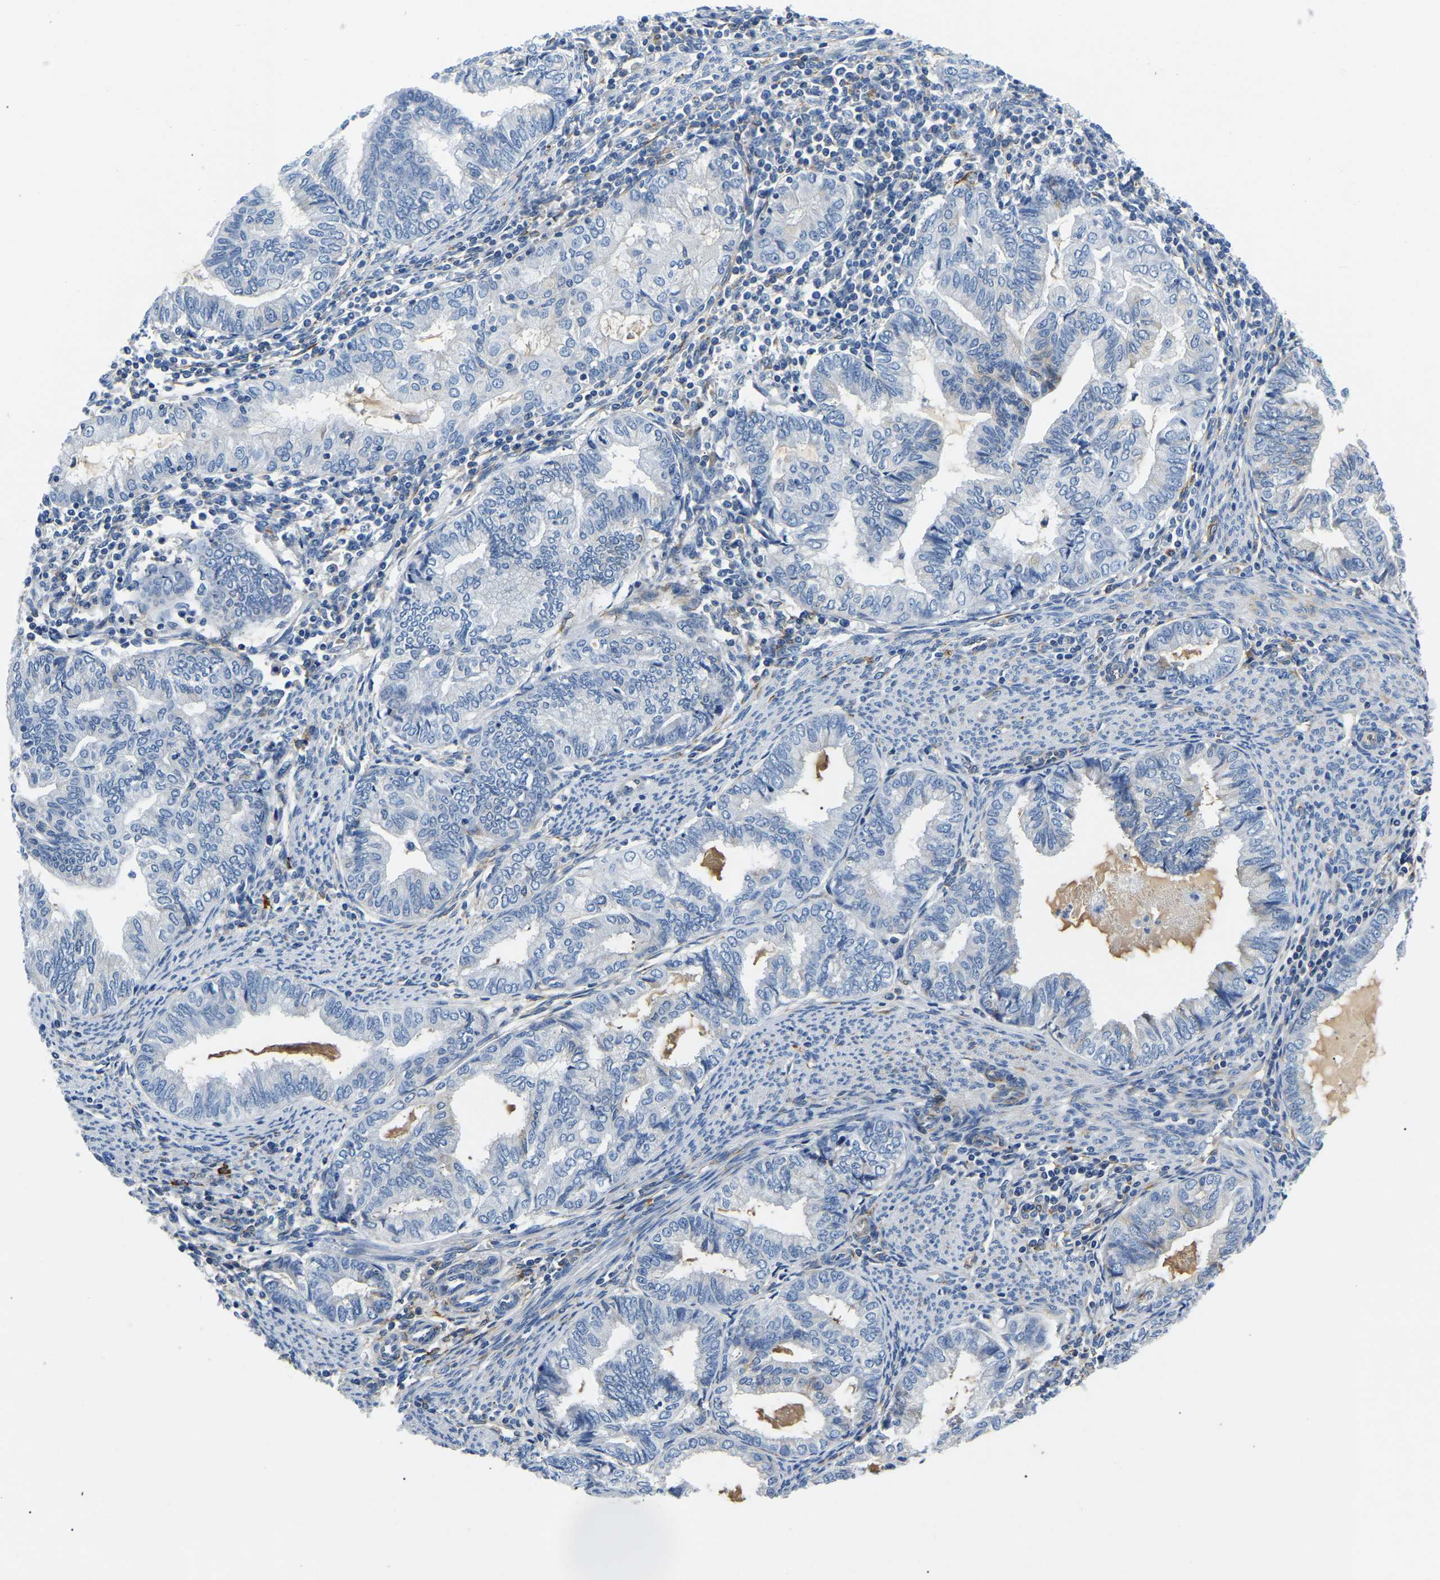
{"staining": {"intensity": "negative", "quantity": "none", "location": "none"}, "tissue": "endometrial cancer", "cell_type": "Tumor cells", "image_type": "cancer", "snomed": [{"axis": "morphology", "description": "Adenocarcinoma, NOS"}, {"axis": "topography", "description": "Endometrium"}], "caption": "An immunohistochemistry histopathology image of endometrial cancer is shown. There is no staining in tumor cells of endometrial cancer. (DAB immunohistochemistry, high magnification).", "gene": "DUSP8", "patient": {"sex": "female", "age": 79}}